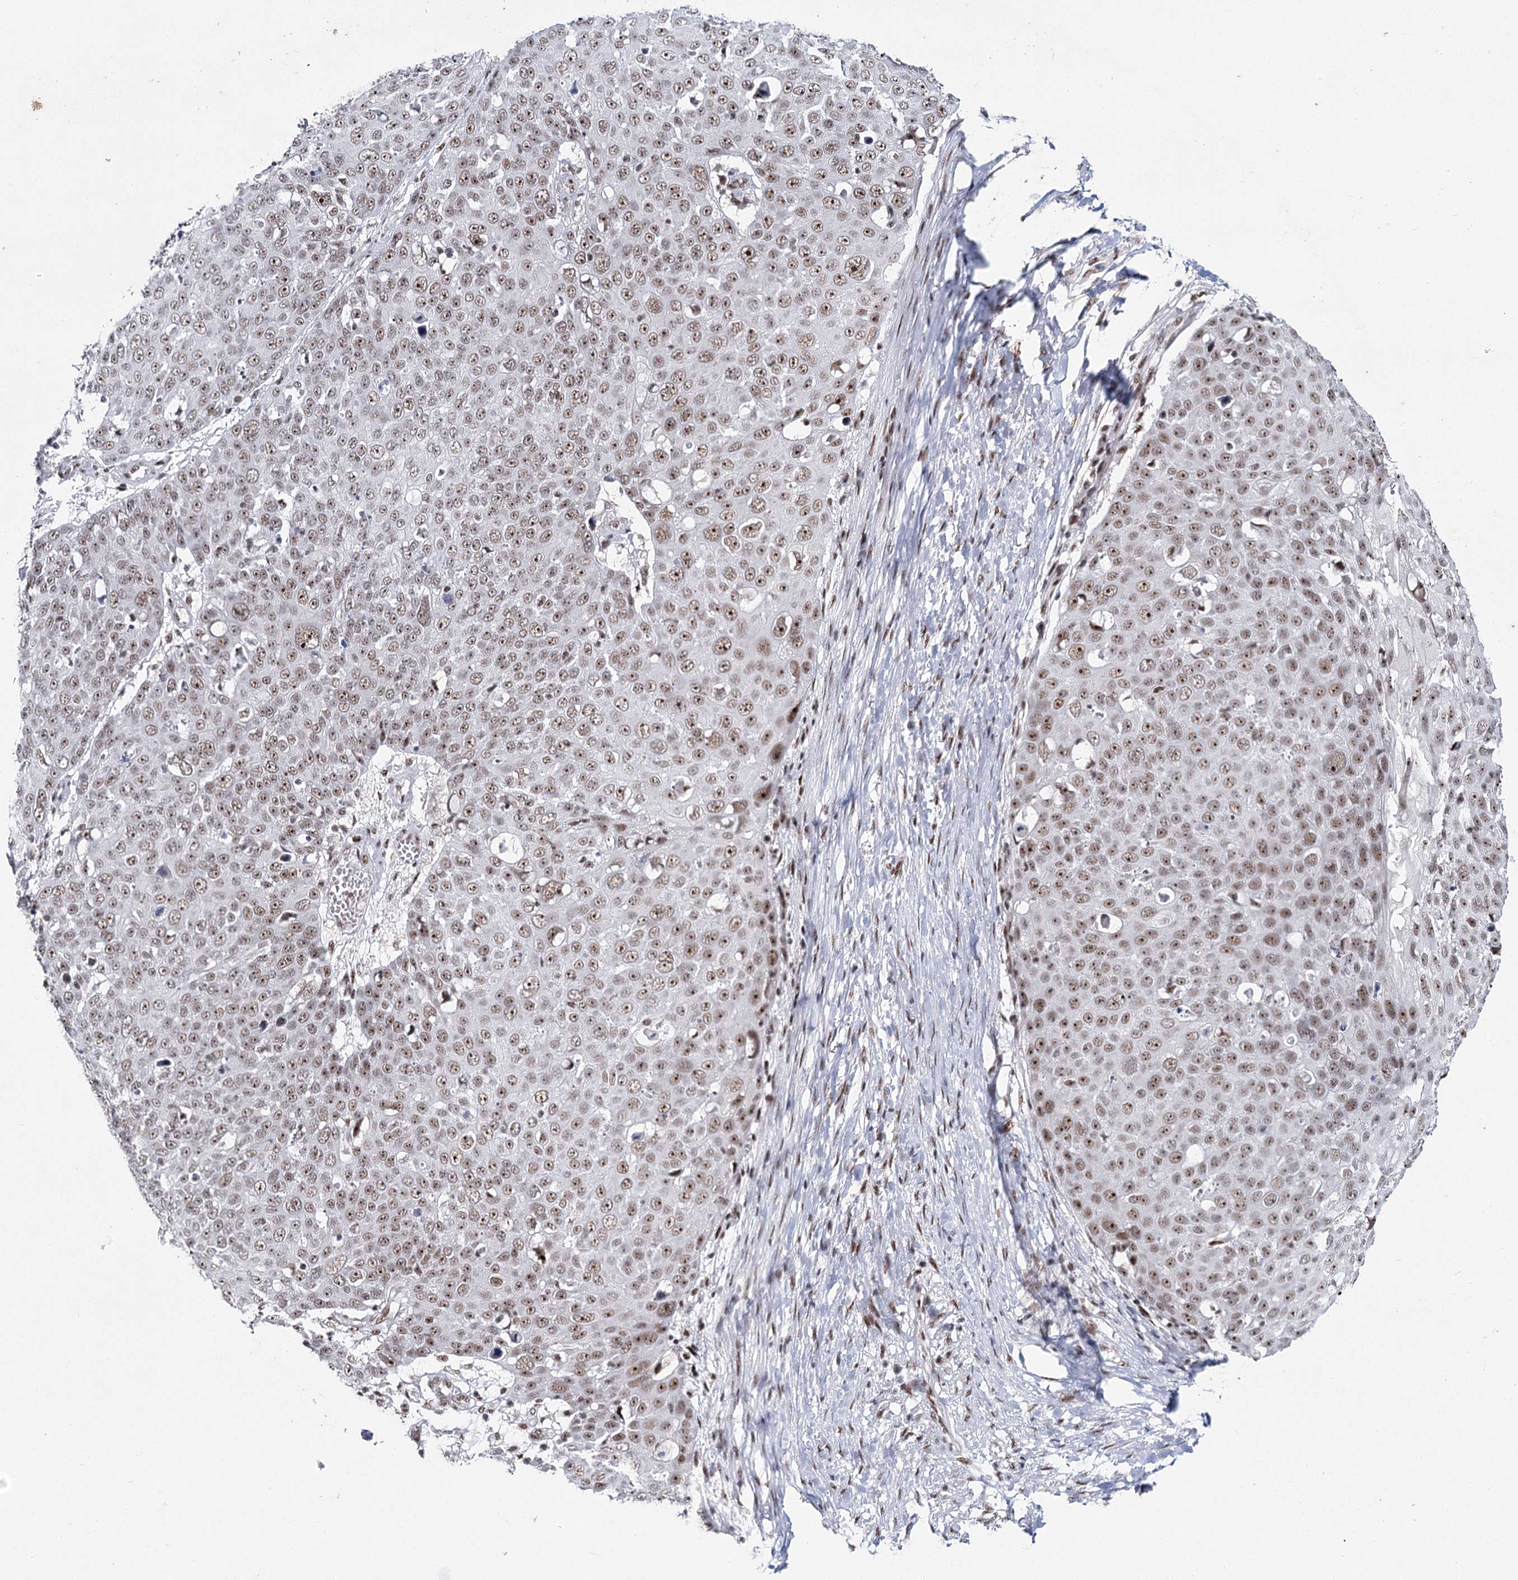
{"staining": {"intensity": "moderate", "quantity": ">75%", "location": "nuclear"}, "tissue": "skin cancer", "cell_type": "Tumor cells", "image_type": "cancer", "snomed": [{"axis": "morphology", "description": "Squamous cell carcinoma, NOS"}, {"axis": "topography", "description": "Skin"}], "caption": "Immunohistochemistry micrograph of skin cancer (squamous cell carcinoma) stained for a protein (brown), which displays medium levels of moderate nuclear staining in approximately >75% of tumor cells.", "gene": "SCAF8", "patient": {"sex": "male", "age": 71}}